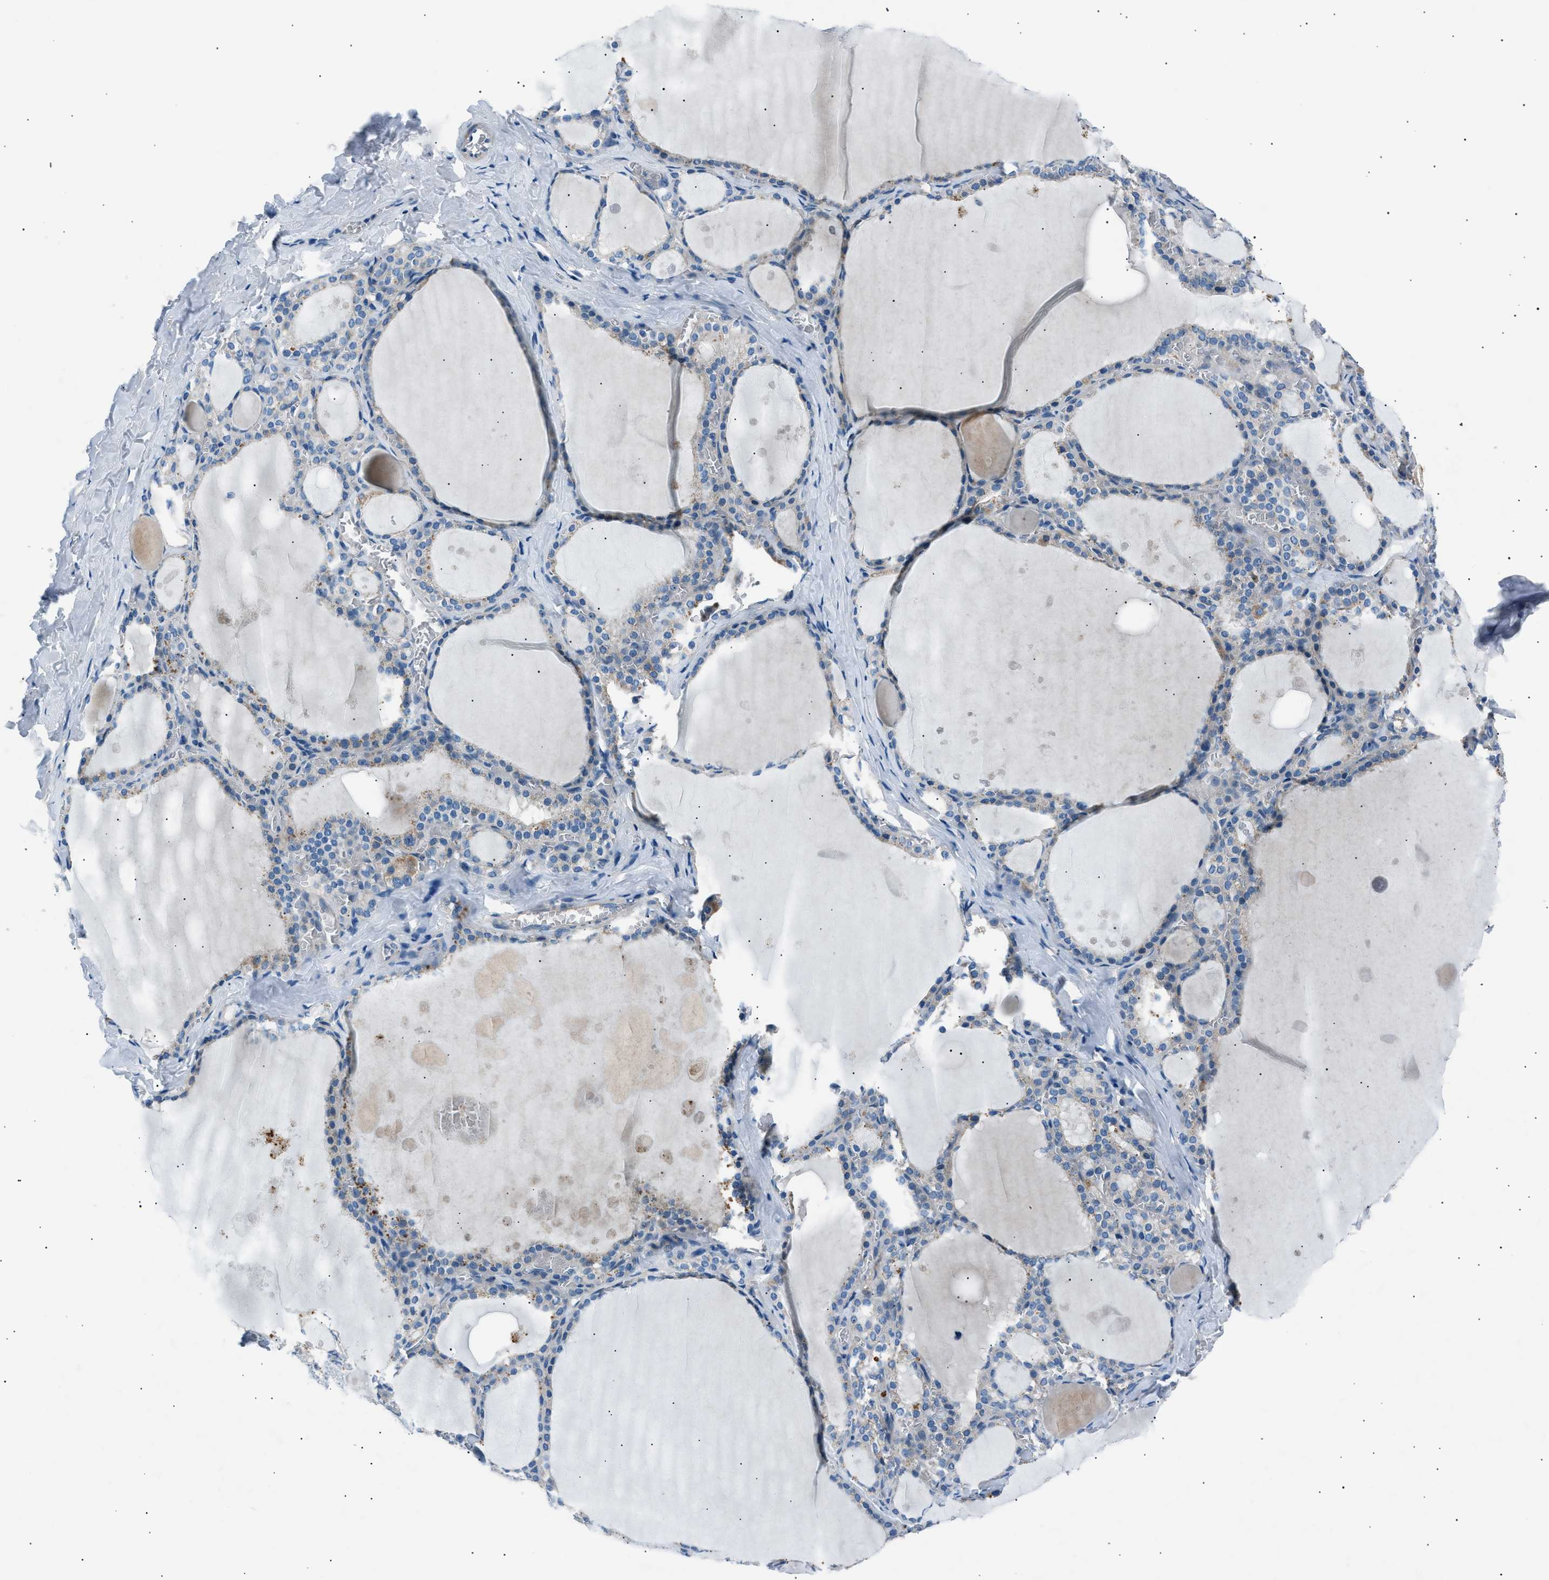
{"staining": {"intensity": "weak", "quantity": "<25%", "location": "cytoplasmic/membranous"}, "tissue": "thyroid gland", "cell_type": "Glandular cells", "image_type": "normal", "snomed": [{"axis": "morphology", "description": "Normal tissue, NOS"}, {"axis": "topography", "description": "Thyroid gland"}], "caption": "Human thyroid gland stained for a protein using immunohistochemistry (IHC) exhibits no expression in glandular cells.", "gene": "LRRC37B", "patient": {"sex": "male", "age": 56}}